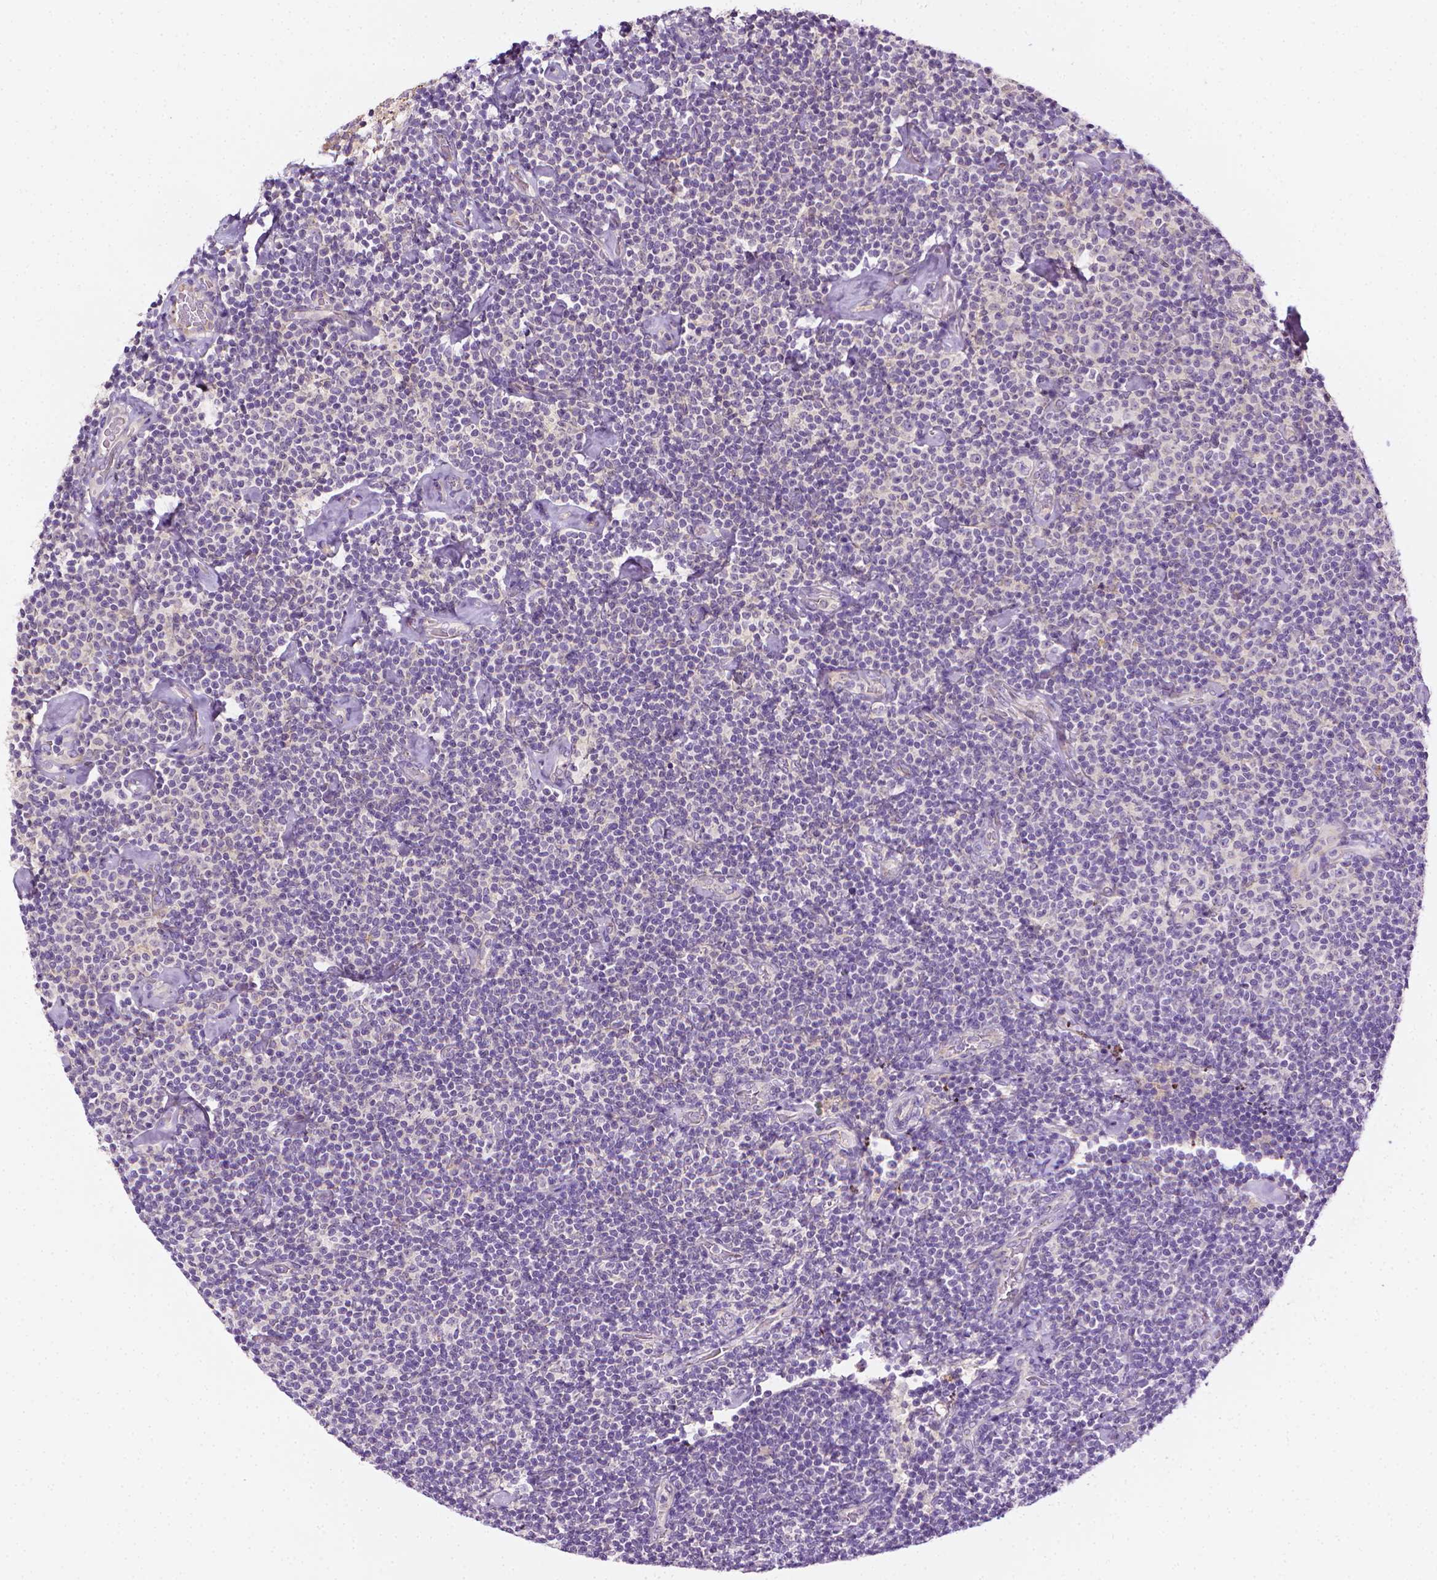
{"staining": {"intensity": "negative", "quantity": "none", "location": "none"}, "tissue": "lymphoma", "cell_type": "Tumor cells", "image_type": "cancer", "snomed": [{"axis": "morphology", "description": "Malignant lymphoma, non-Hodgkin's type, Low grade"}, {"axis": "topography", "description": "Lymph node"}], "caption": "An IHC micrograph of lymphoma is shown. There is no staining in tumor cells of lymphoma.", "gene": "MCOLN3", "patient": {"sex": "male", "age": 81}}